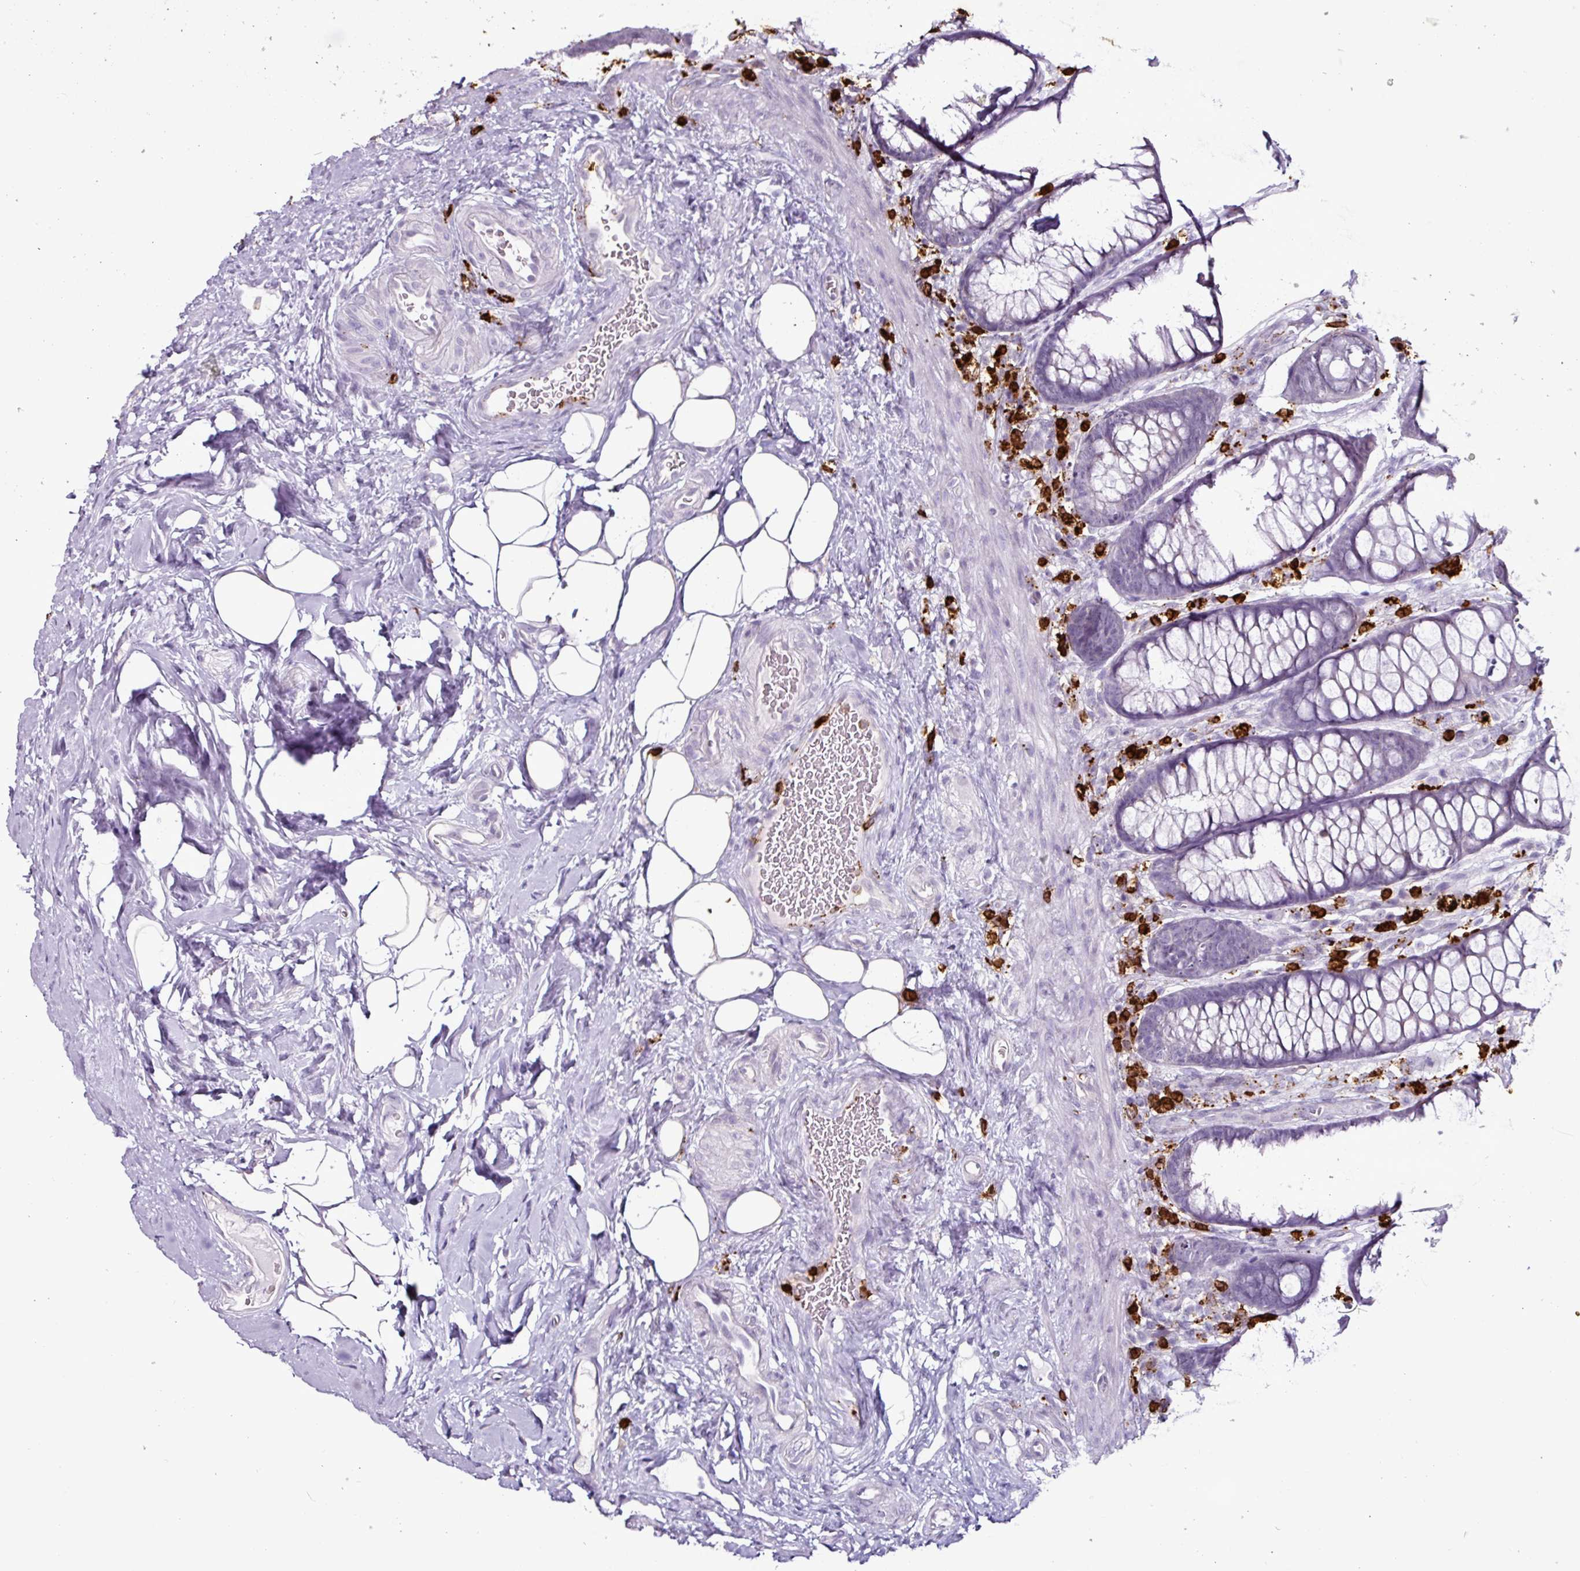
{"staining": {"intensity": "negative", "quantity": "none", "location": "none"}, "tissue": "rectum", "cell_type": "Glandular cells", "image_type": "normal", "snomed": [{"axis": "morphology", "description": "Normal tissue, NOS"}, {"axis": "topography", "description": "Rectum"}], "caption": "High power microscopy histopathology image of an IHC photomicrograph of unremarkable rectum, revealing no significant positivity in glandular cells. (DAB (3,3'-diaminobenzidine) immunohistochemistry with hematoxylin counter stain).", "gene": "TMEM178A", "patient": {"sex": "female", "age": 67}}